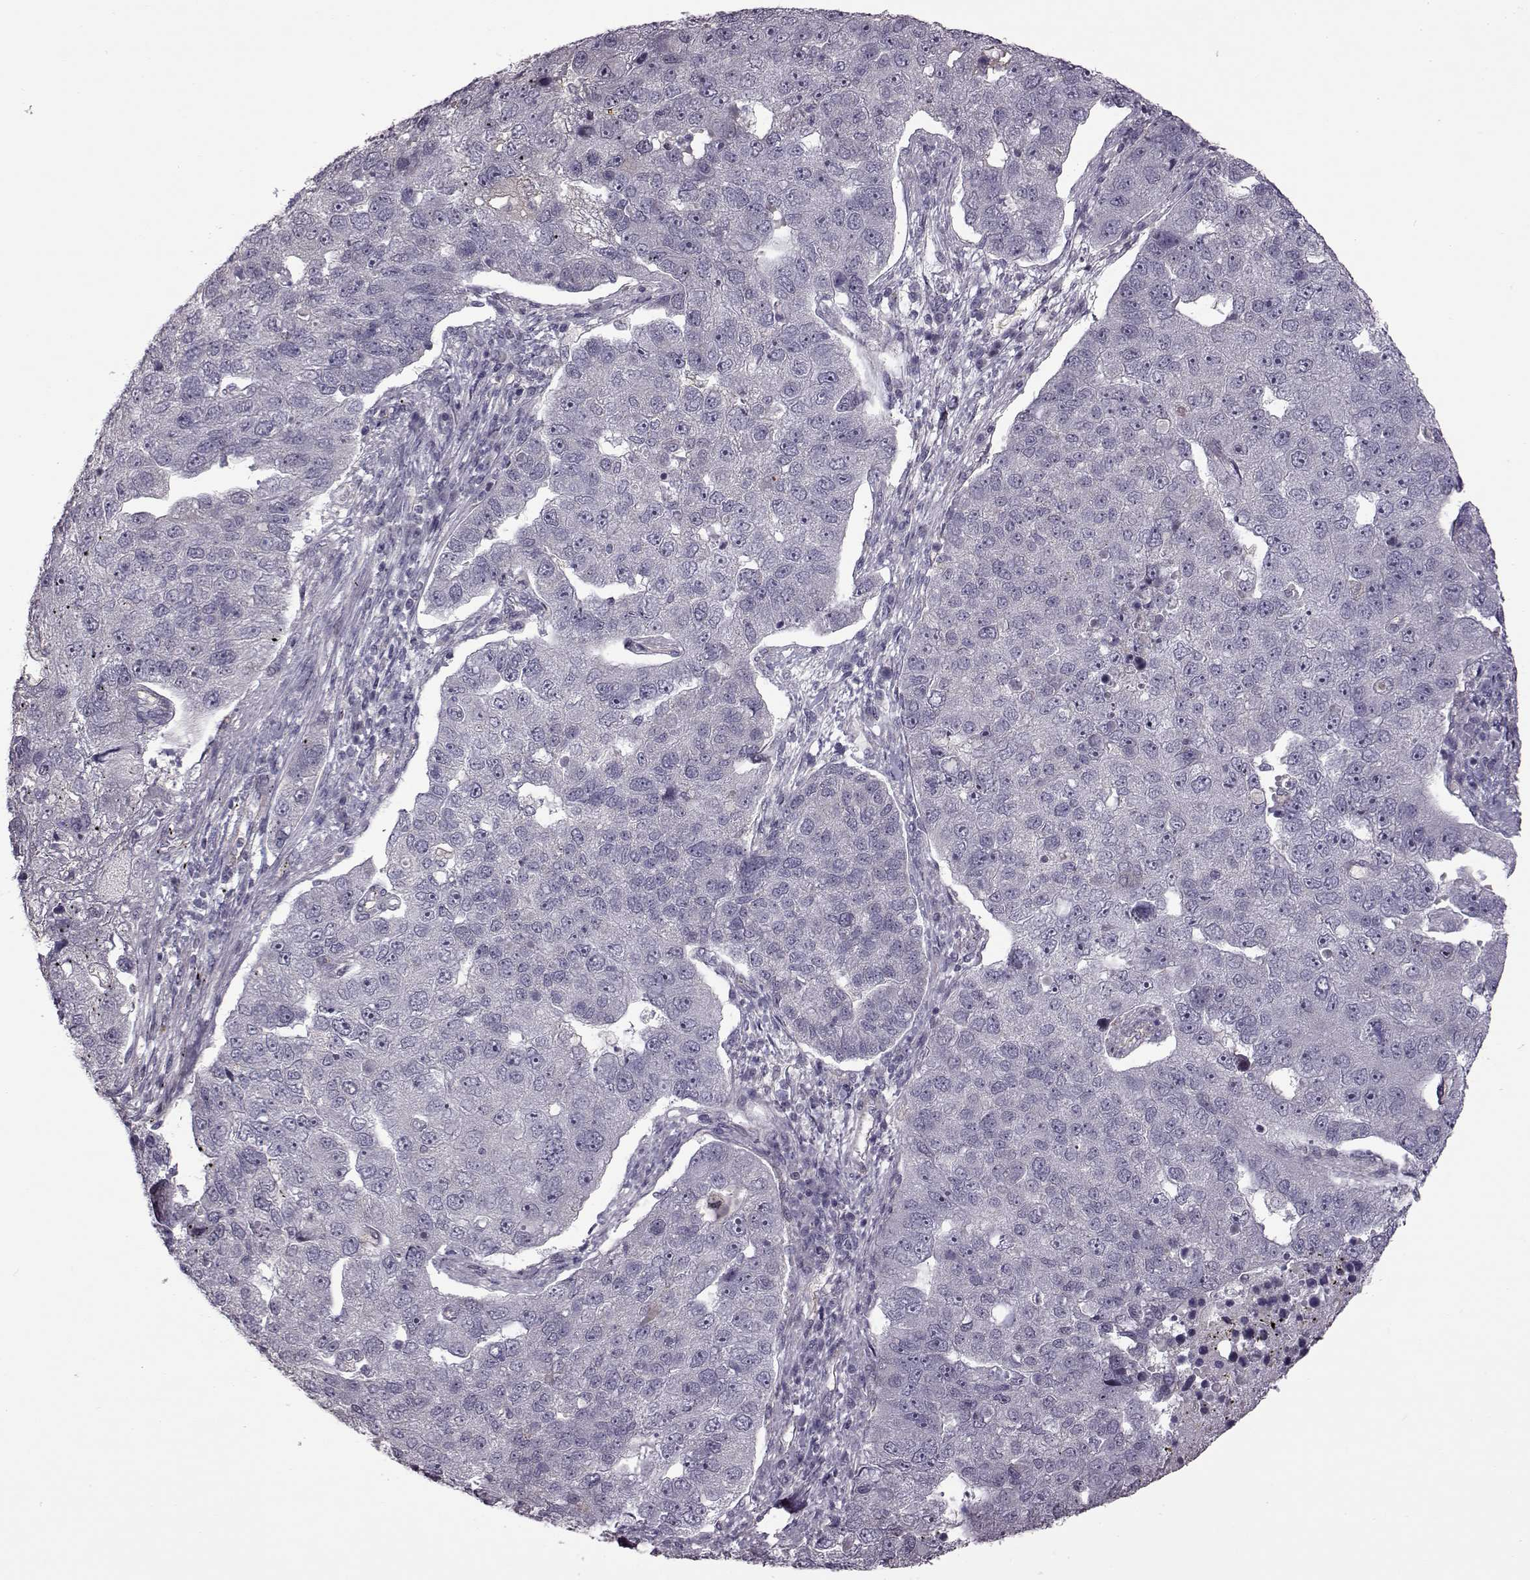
{"staining": {"intensity": "negative", "quantity": "none", "location": "none"}, "tissue": "pancreatic cancer", "cell_type": "Tumor cells", "image_type": "cancer", "snomed": [{"axis": "morphology", "description": "Adenocarcinoma, NOS"}, {"axis": "topography", "description": "Pancreas"}], "caption": "DAB immunohistochemical staining of human adenocarcinoma (pancreatic) shows no significant staining in tumor cells. (DAB immunohistochemistry, high magnification).", "gene": "B3GNT6", "patient": {"sex": "female", "age": 61}}